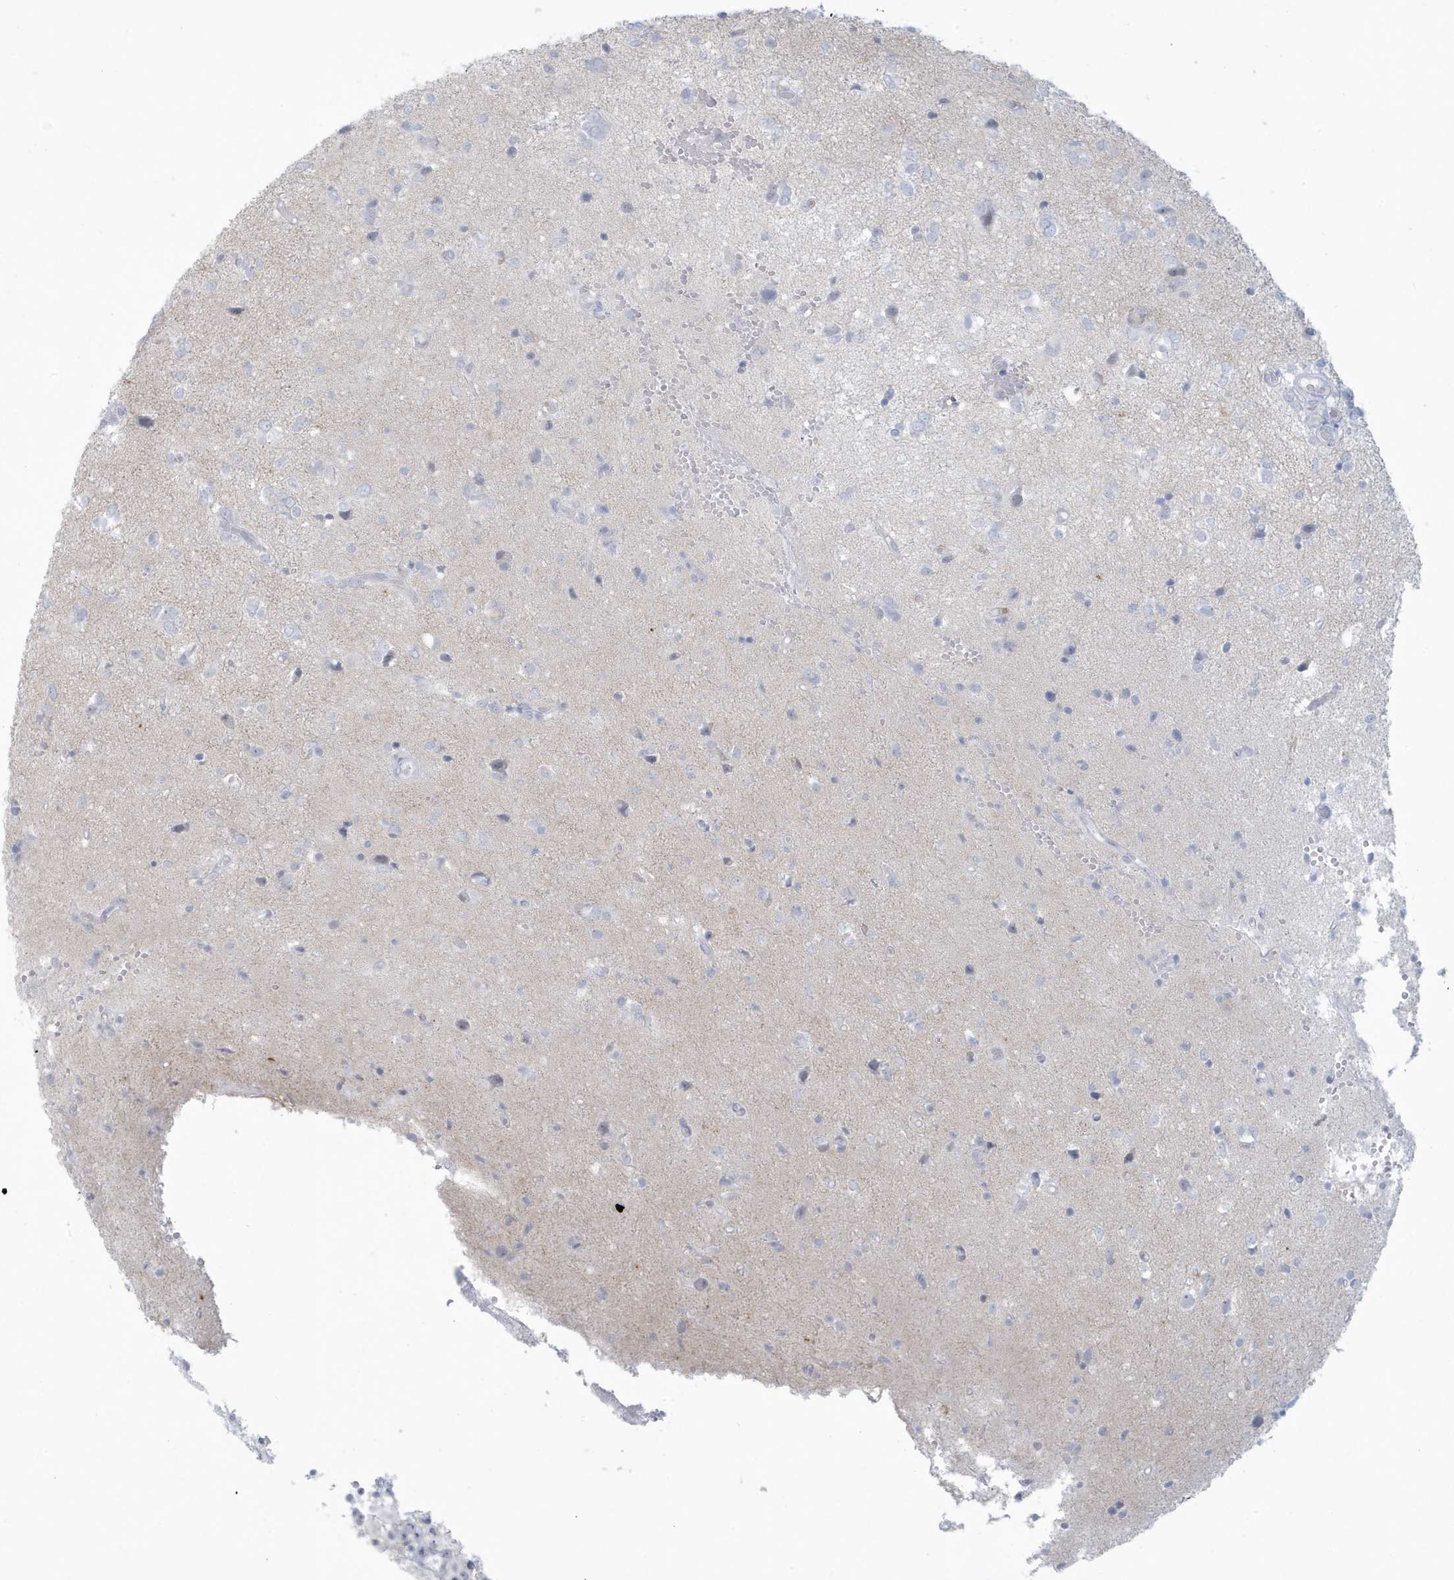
{"staining": {"intensity": "negative", "quantity": "none", "location": "none"}, "tissue": "glioma", "cell_type": "Tumor cells", "image_type": "cancer", "snomed": [{"axis": "morphology", "description": "Glioma, malignant, High grade"}, {"axis": "topography", "description": "Brain"}], "caption": "DAB (3,3'-diaminobenzidine) immunohistochemical staining of high-grade glioma (malignant) exhibits no significant expression in tumor cells.", "gene": "HERC6", "patient": {"sex": "female", "age": 59}}